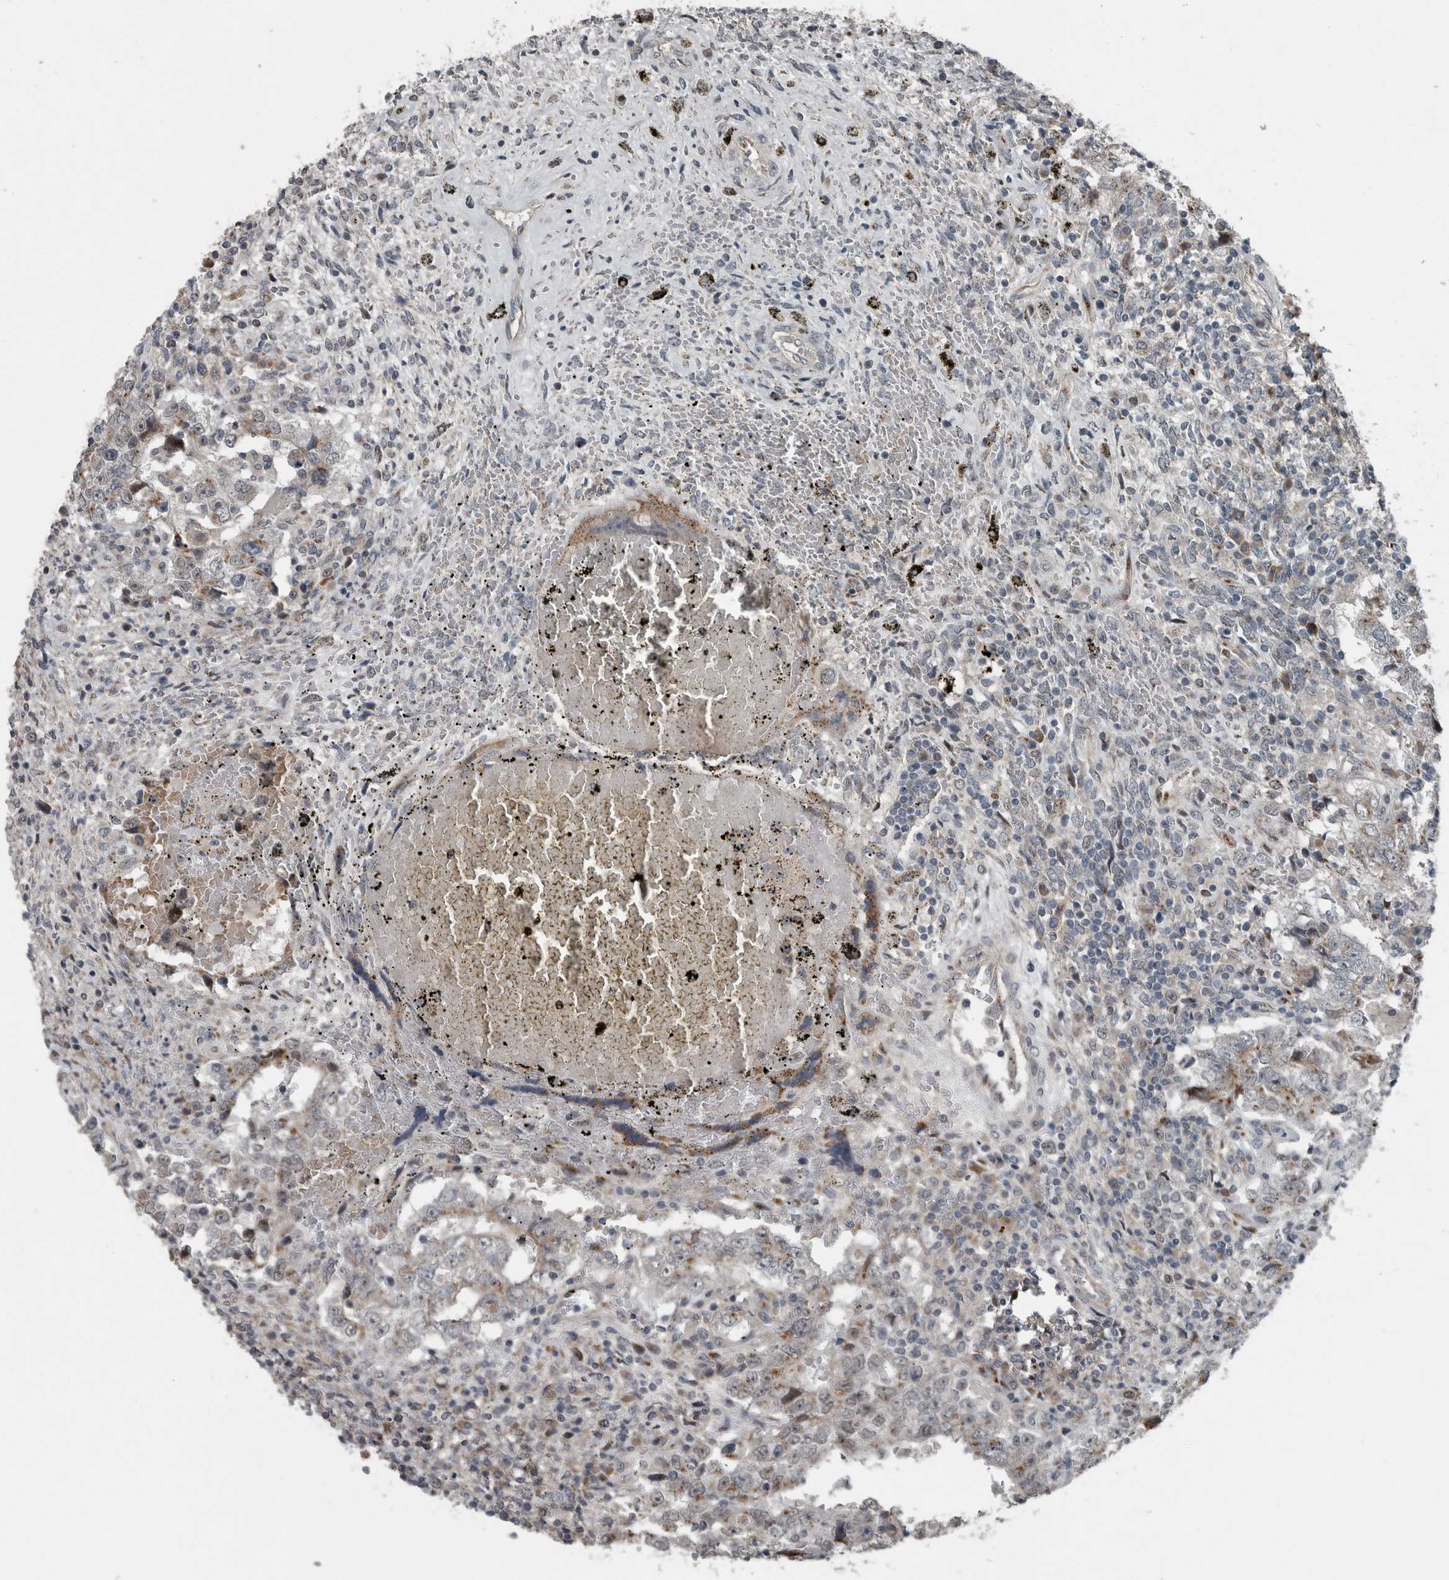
{"staining": {"intensity": "moderate", "quantity": "25%-75%", "location": "cytoplasmic/membranous"}, "tissue": "testis cancer", "cell_type": "Tumor cells", "image_type": "cancer", "snomed": [{"axis": "morphology", "description": "Carcinoma, Embryonal, NOS"}, {"axis": "topography", "description": "Testis"}], "caption": "A brown stain highlights moderate cytoplasmic/membranous positivity of a protein in embryonal carcinoma (testis) tumor cells.", "gene": "ZNF345", "patient": {"sex": "male", "age": 26}}